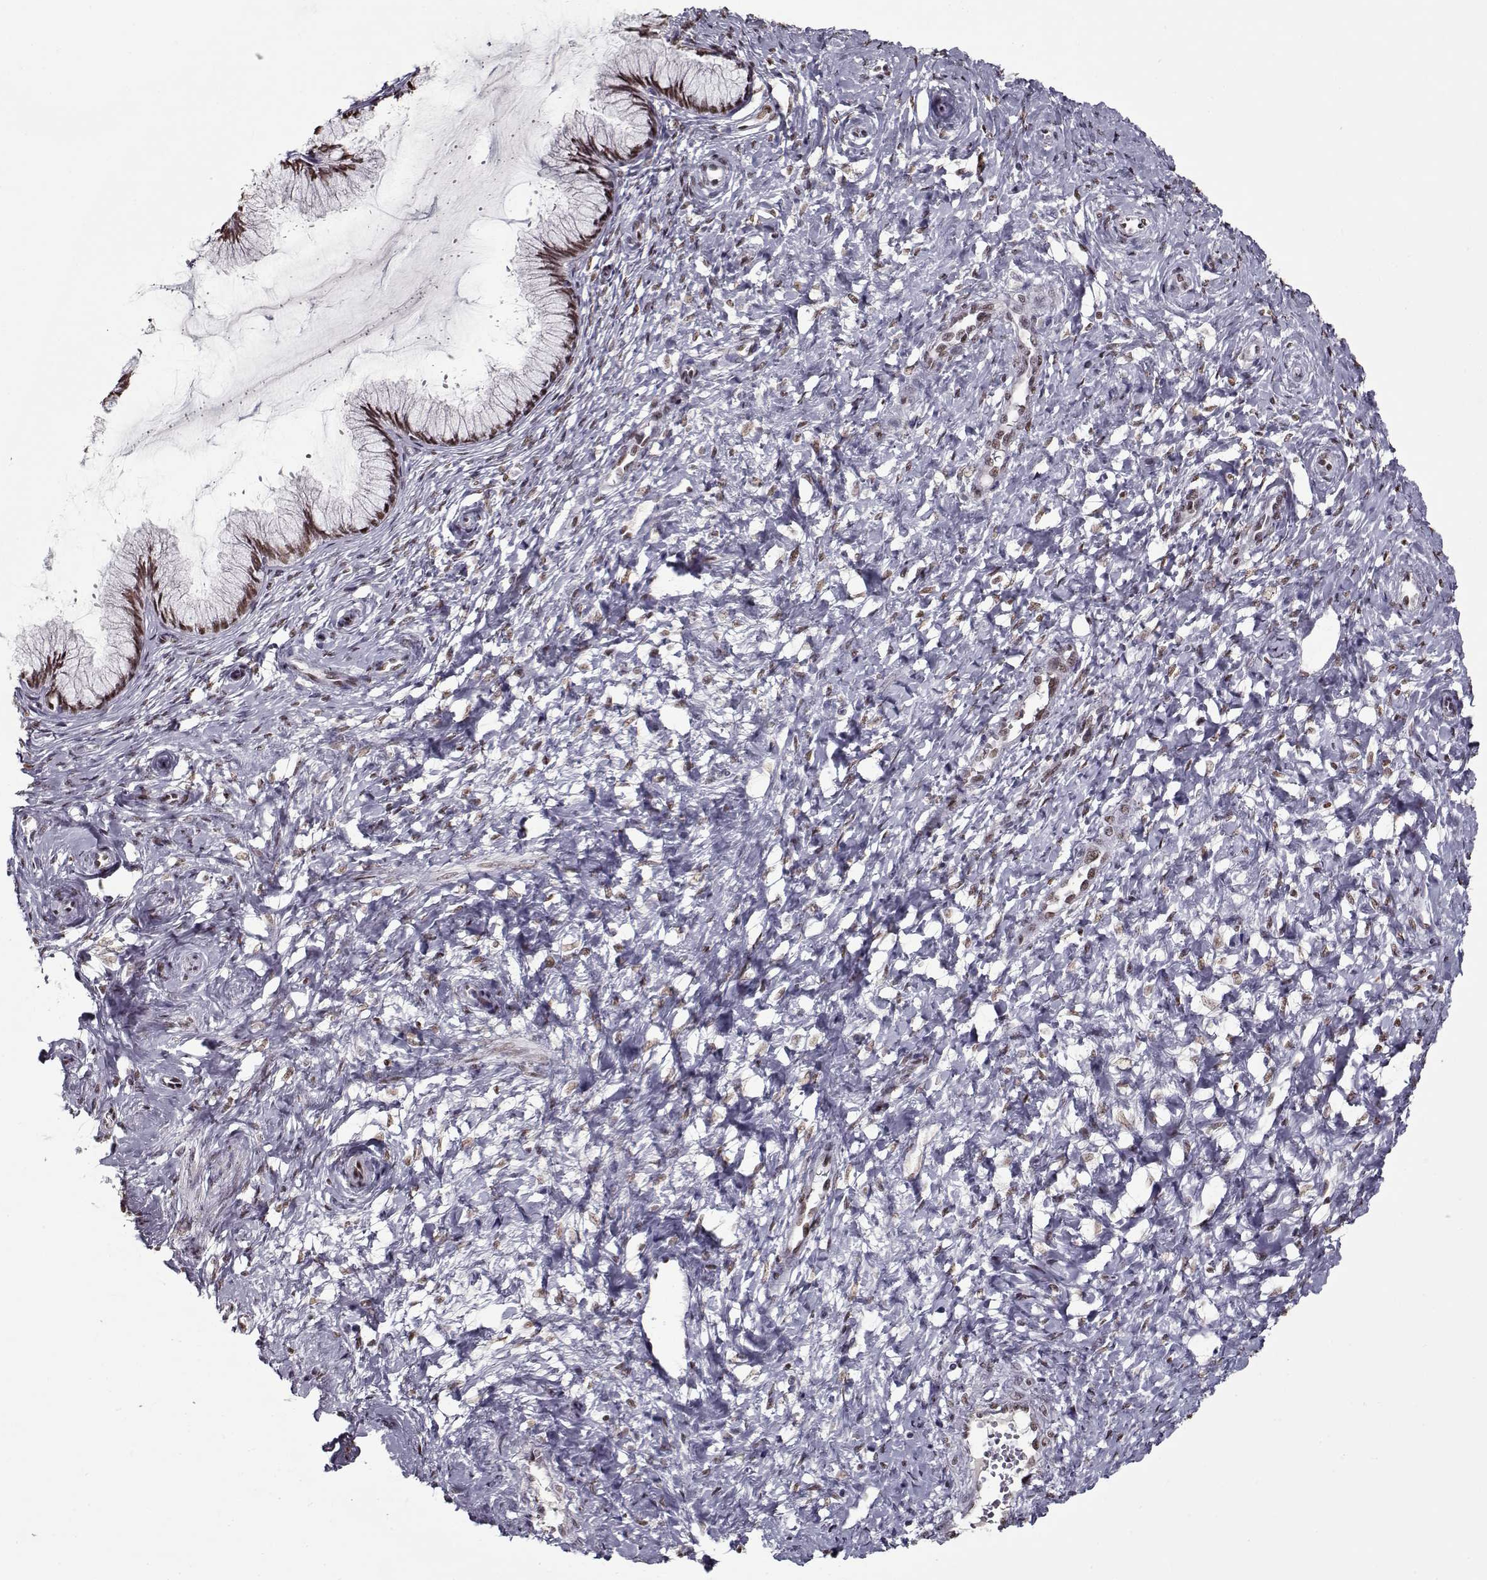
{"staining": {"intensity": "moderate", "quantity": ">75%", "location": "nuclear"}, "tissue": "cervix", "cell_type": "Glandular cells", "image_type": "normal", "snomed": [{"axis": "morphology", "description": "Normal tissue, NOS"}, {"axis": "topography", "description": "Cervix"}], "caption": "Moderate nuclear expression for a protein is appreciated in about >75% of glandular cells of normal cervix using immunohistochemistry (IHC).", "gene": "PRMT1", "patient": {"sex": "female", "age": 37}}